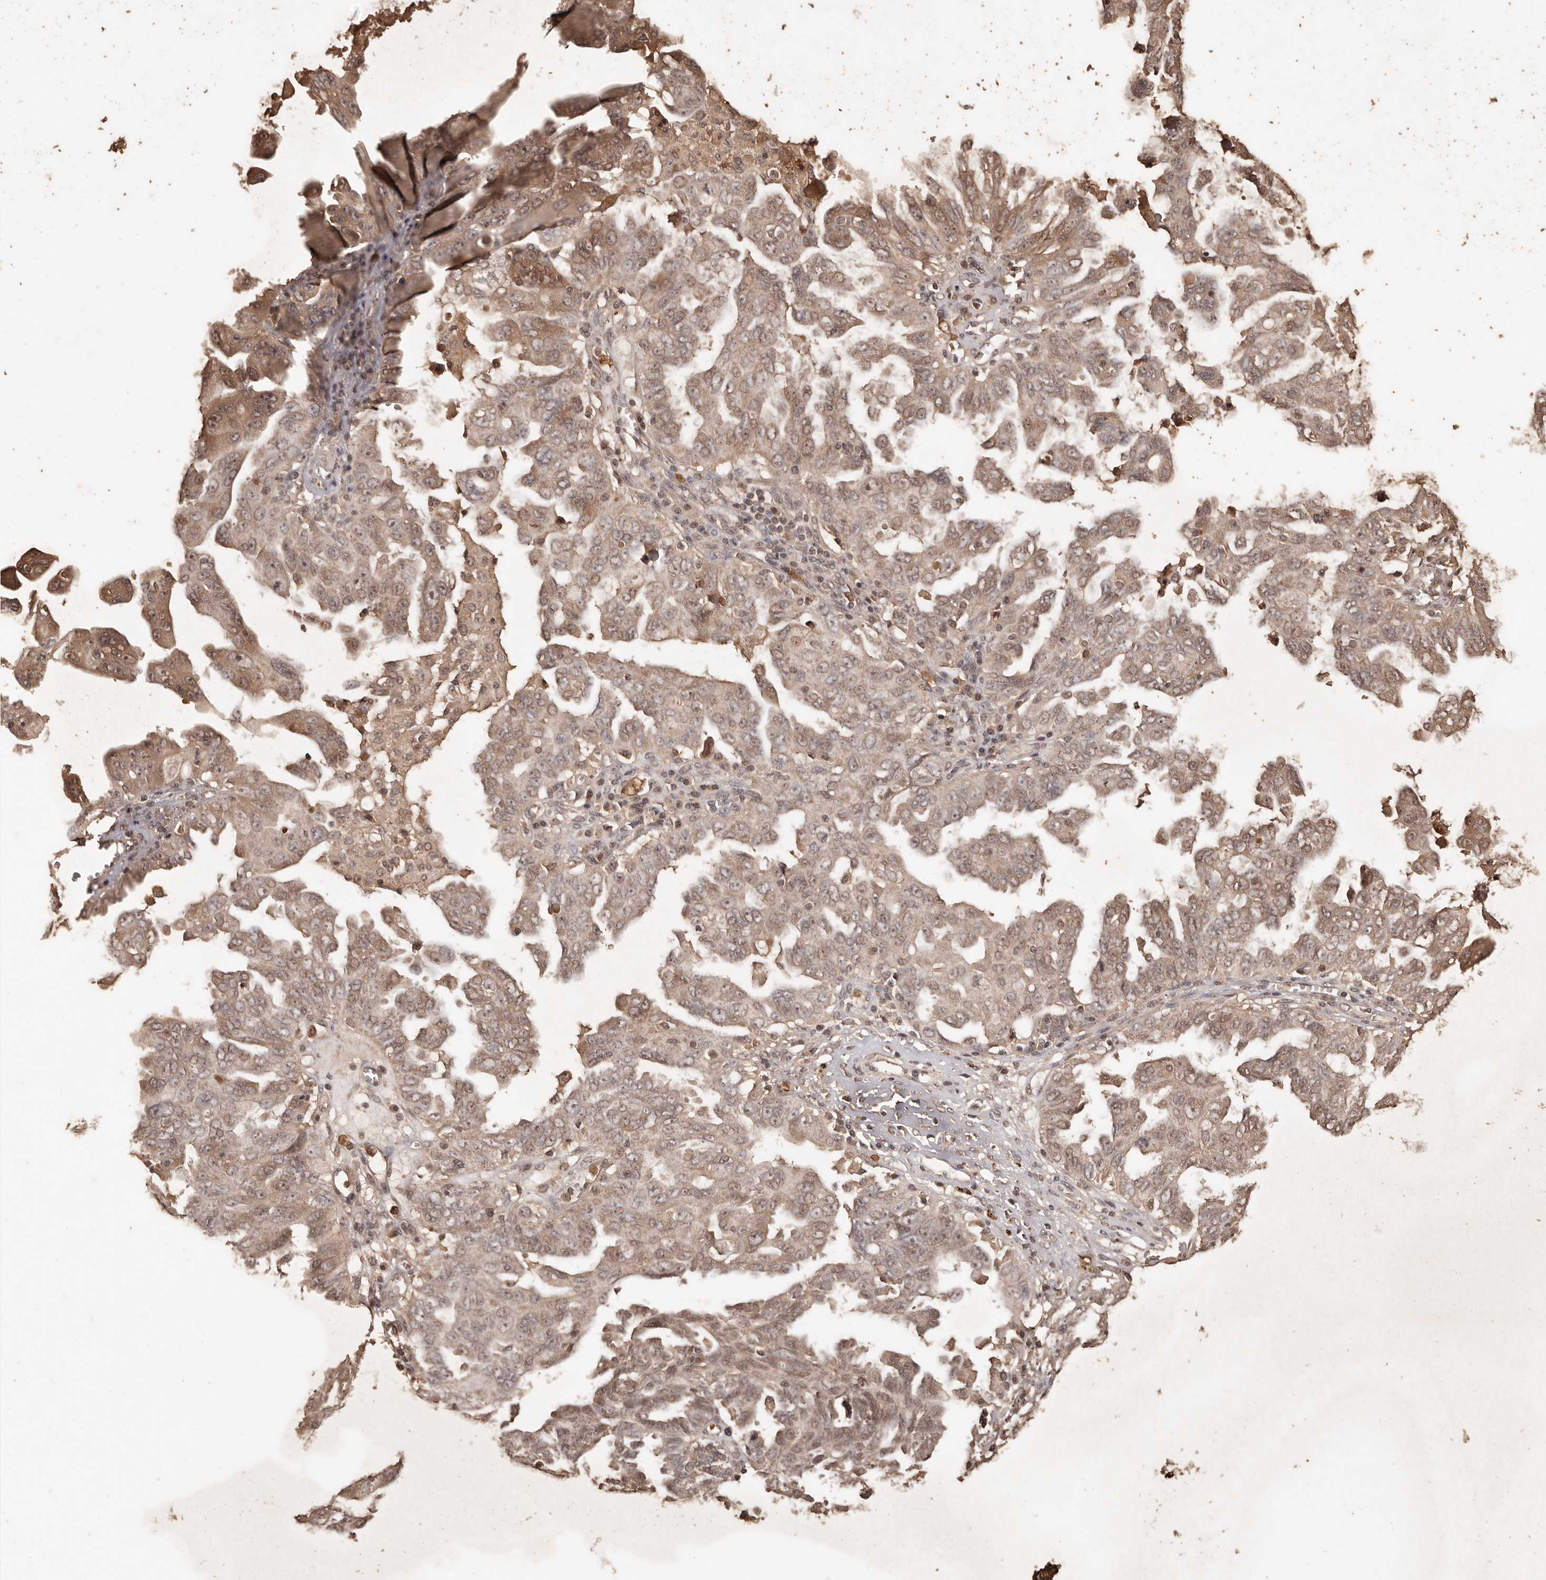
{"staining": {"intensity": "weak", "quantity": ">75%", "location": "cytoplasmic/membranous,nuclear"}, "tissue": "ovarian cancer", "cell_type": "Tumor cells", "image_type": "cancer", "snomed": [{"axis": "morphology", "description": "Carcinoma, endometroid"}, {"axis": "topography", "description": "Ovary"}], "caption": "Human ovarian cancer stained for a protein (brown) displays weak cytoplasmic/membranous and nuclear positive expression in approximately >75% of tumor cells.", "gene": "PKDCC", "patient": {"sex": "female", "age": 62}}